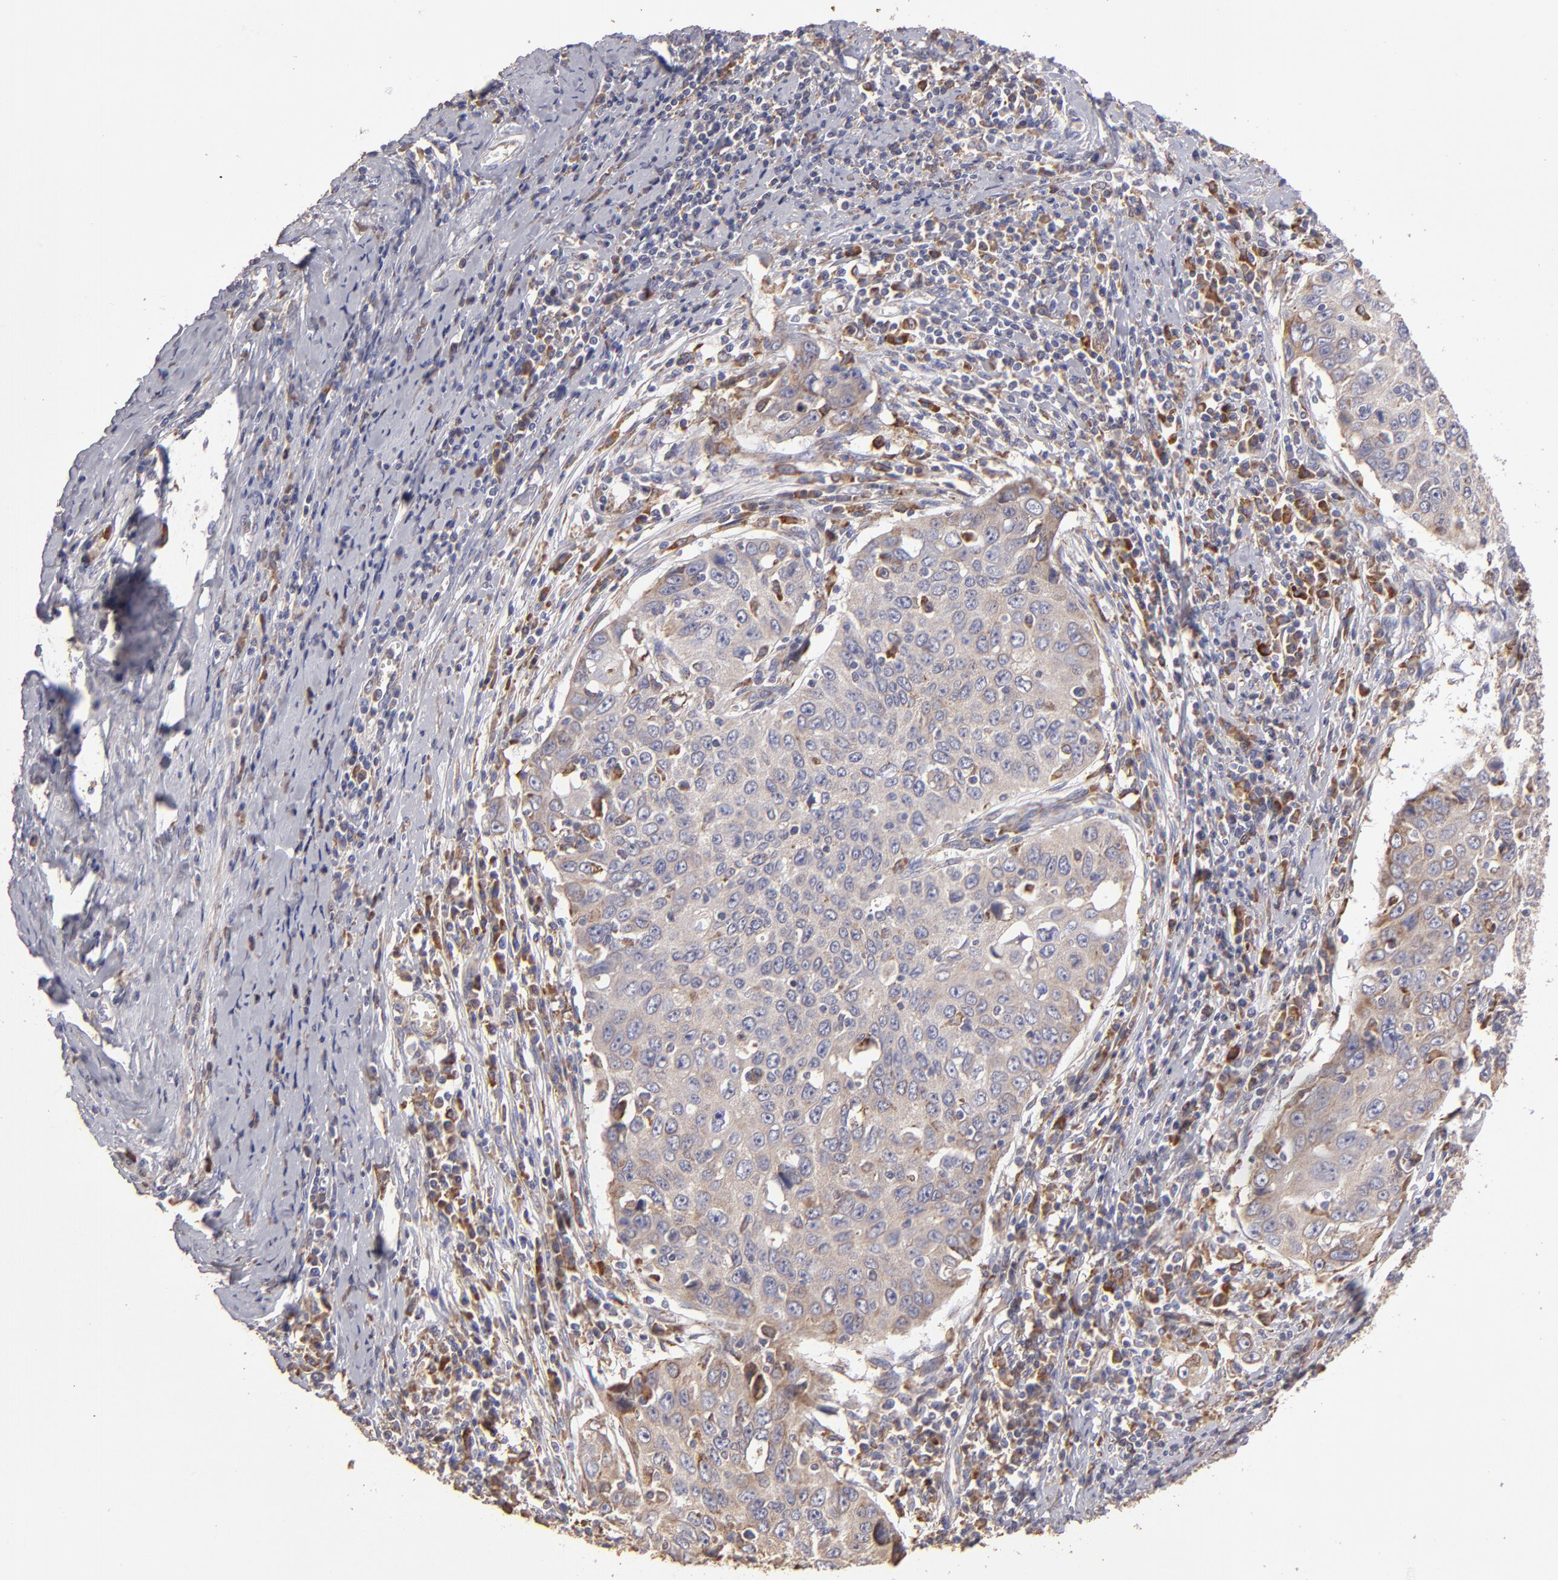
{"staining": {"intensity": "weak", "quantity": ">75%", "location": "cytoplasmic/membranous"}, "tissue": "cervical cancer", "cell_type": "Tumor cells", "image_type": "cancer", "snomed": [{"axis": "morphology", "description": "Squamous cell carcinoma, NOS"}, {"axis": "topography", "description": "Cervix"}], "caption": "Cervical squamous cell carcinoma stained with immunohistochemistry shows weak cytoplasmic/membranous staining in about >75% of tumor cells. (brown staining indicates protein expression, while blue staining denotes nuclei).", "gene": "CALR", "patient": {"sex": "female", "age": 53}}